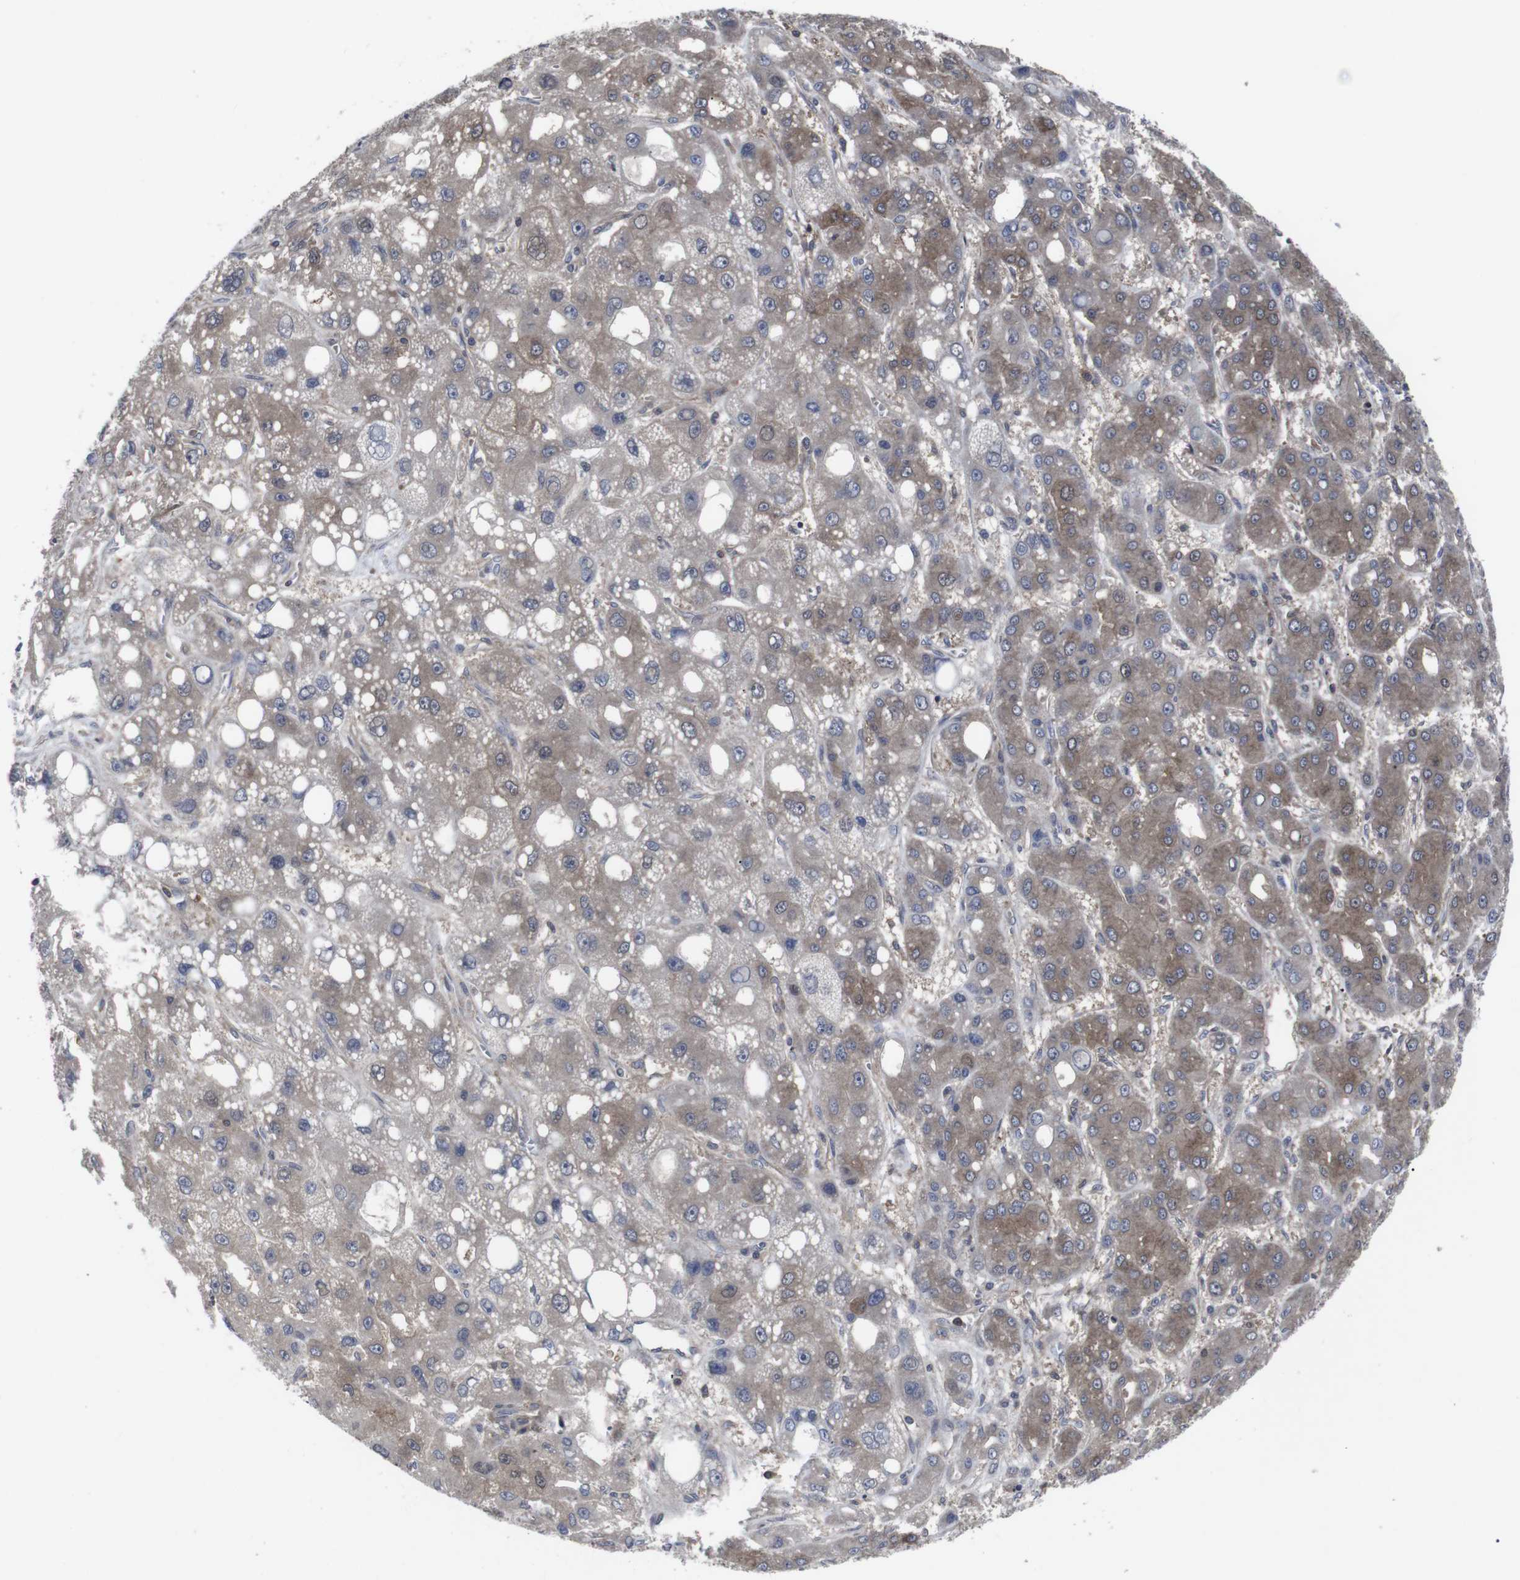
{"staining": {"intensity": "moderate", "quantity": ">75%", "location": "cytoplasmic/membranous"}, "tissue": "liver cancer", "cell_type": "Tumor cells", "image_type": "cancer", "snomed": [{"axis": "morphology", "description": "Carcinoma, Hepatocellular, NOS"}, {"axis": "topography", "description": "Liver"}], "caption": "Immunohistochemical staining of human liver cancer reveals medium levels of moderate cytoplasmic/membranous expression in approximately >75% of tumor cells. The protein is stained brown, and the nuclei are stained in blue (DAB (3,3'-diaminobenzidine) IHC with brightfield microscopy, high magnification).", "gene": "HPRT1", "patient": {"sex": "male", "age": 55}}